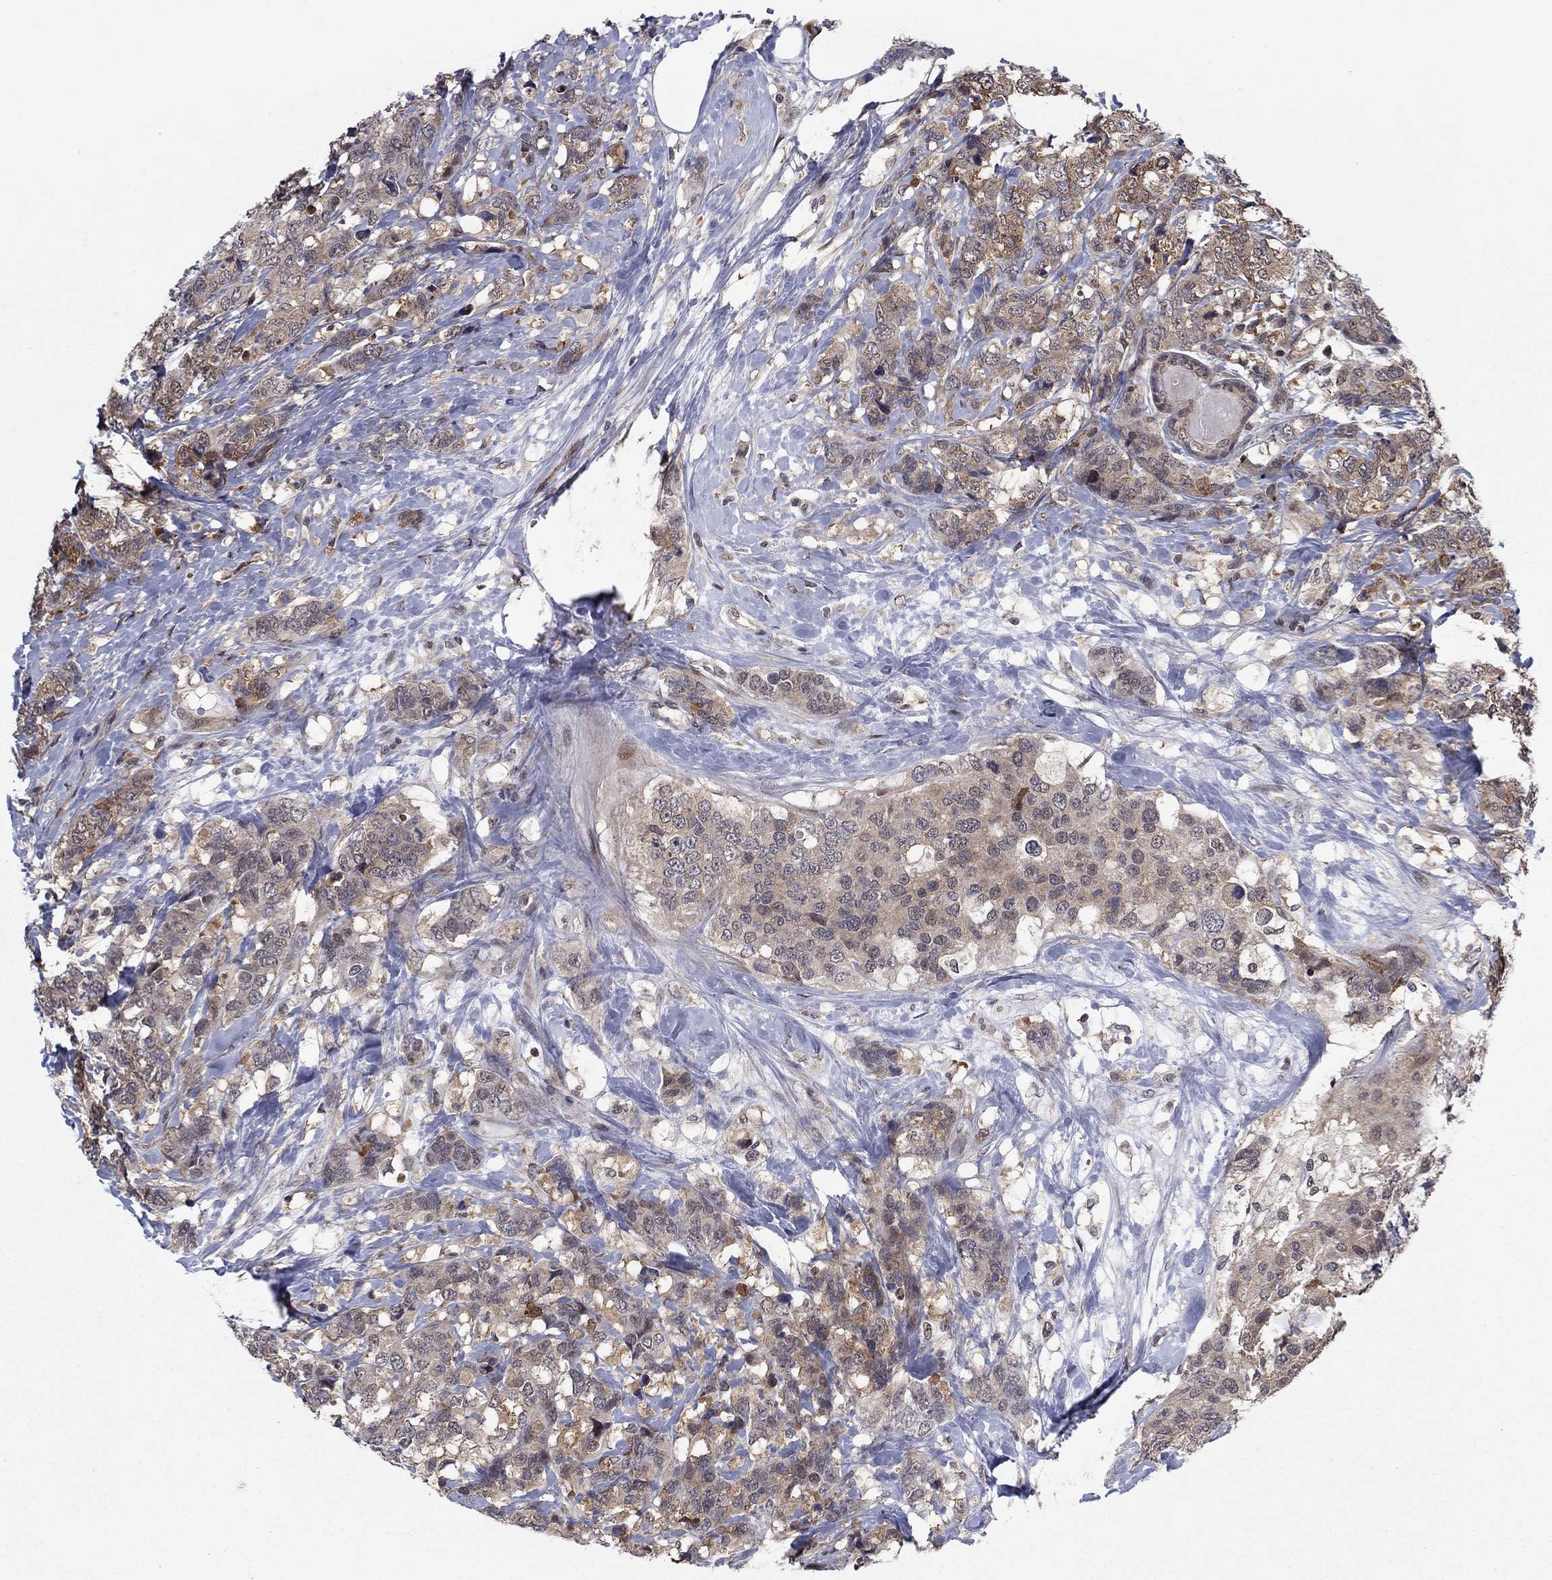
{"staining": {"intensity": "moderate", "quantity": ">75%", "location": "cytoplasmic/membranous"}, "tissue": "breast cancer", "cell_type": "Tumor cells", "image_type": "cancer", "snomed": [{"axis": "morphology", "description": "Lobular carcinoma"}, {"axis": "topography", "description": "Breast"}], "caption": "Protein expression by immunohistochemistry (IHC) reveals moderate cytoplasmic/membranous positivity in approximately >75% of tumor cells in breast cancer (lobular carcinoma).", "gene": "PSMC1", "patient": {"sex": "female", "age": 59}}